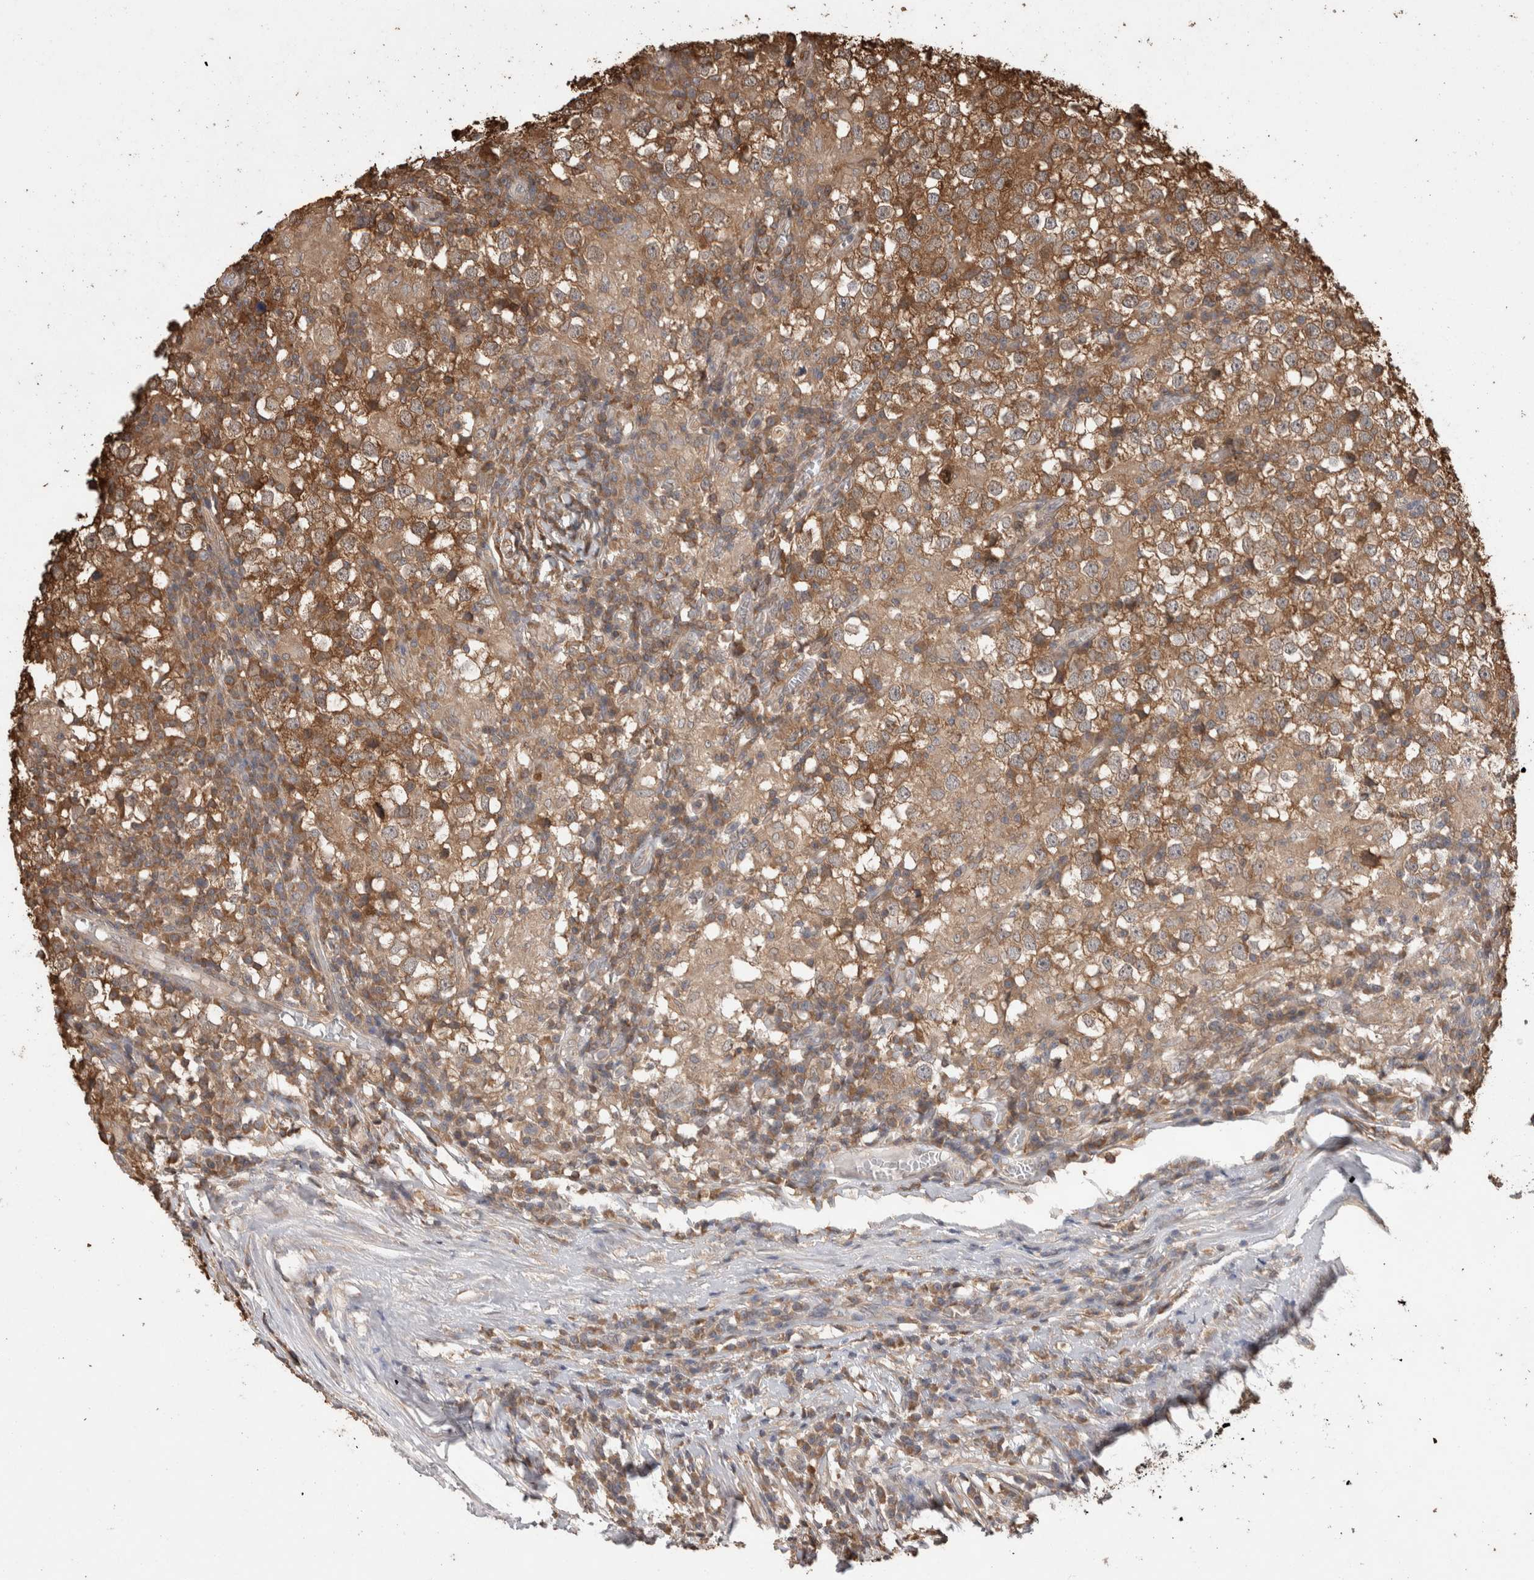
{"staining": {"intensity": "strong", "quantity": ">75%", "location": "cytoplasmic/membranous"}, "tissue": "testis cancer", "cell_type": "Tumor cells", "image_type": "cancer", "snomed": [{"axis": "morphology", "description": "Seminoma, NOS"}, {"axis": "topography", "description": "Testis"}], "caption": "Strong cytoplasmic/membranous staining is seen in approximately >75% of tumor cells in testis cancer (seminoma).", "gene": "TRIM5", "patient": {"sex": "male", "age": 65}}